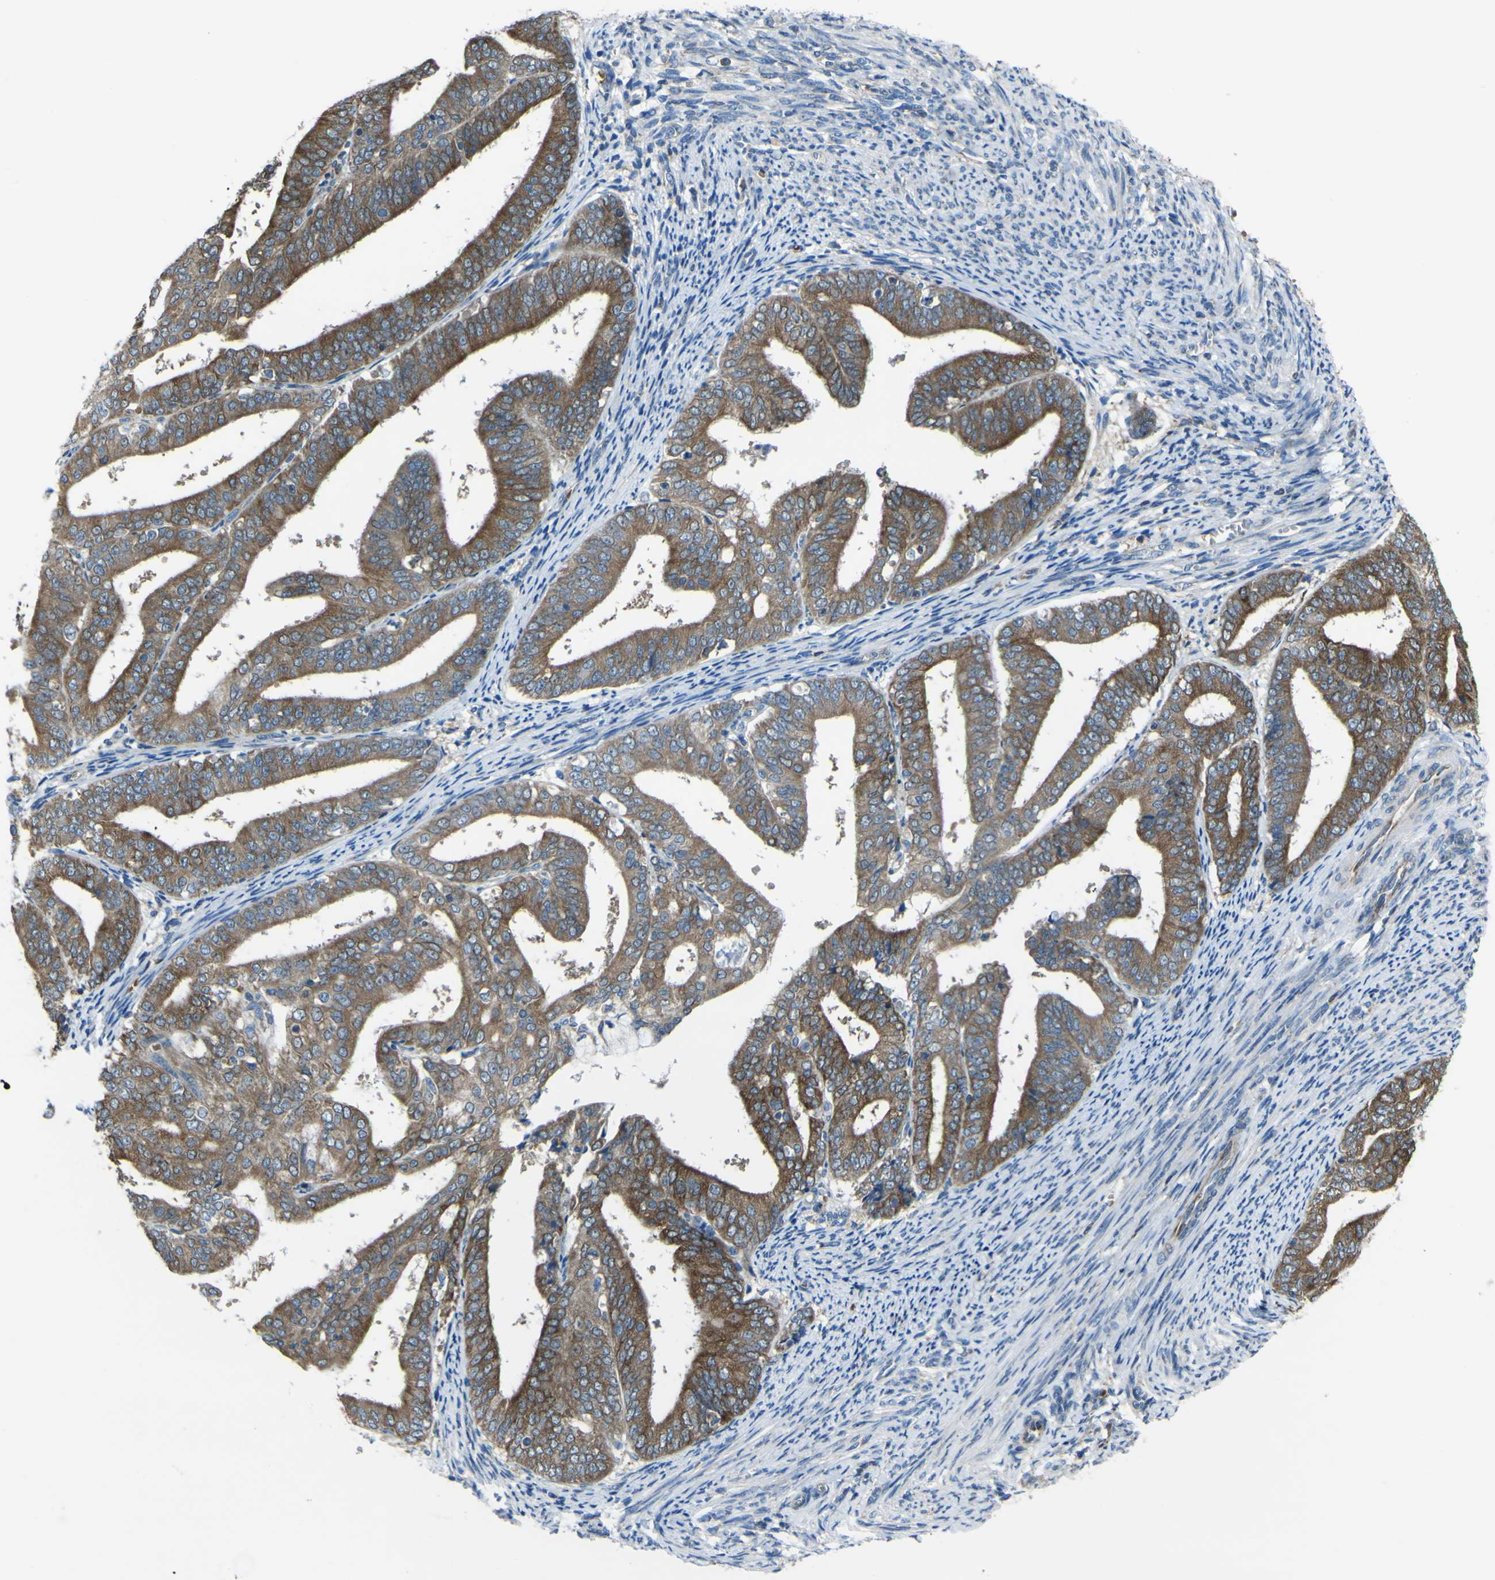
{"staining": {"intensity": "moderate", "quantity": ">75%", "location": "cytoplasmic/membranous"}, "tissue": "endometrial cancer", "cell_type": "Tumor cells", "image_type": "cancer", "snomed": [{"axis": "morphology", "description": "Adenocarcinoma, NOS"}, {"axis": "topography", "description": "Endometrium"}], "caption": "Moderate cytoplasmic/membranous protein positivity is present in about >75% of tumor cells in endometrial adenocarcinoma.", "gene": "STIM1", "patient": {"sex": "female", "age": 63}}